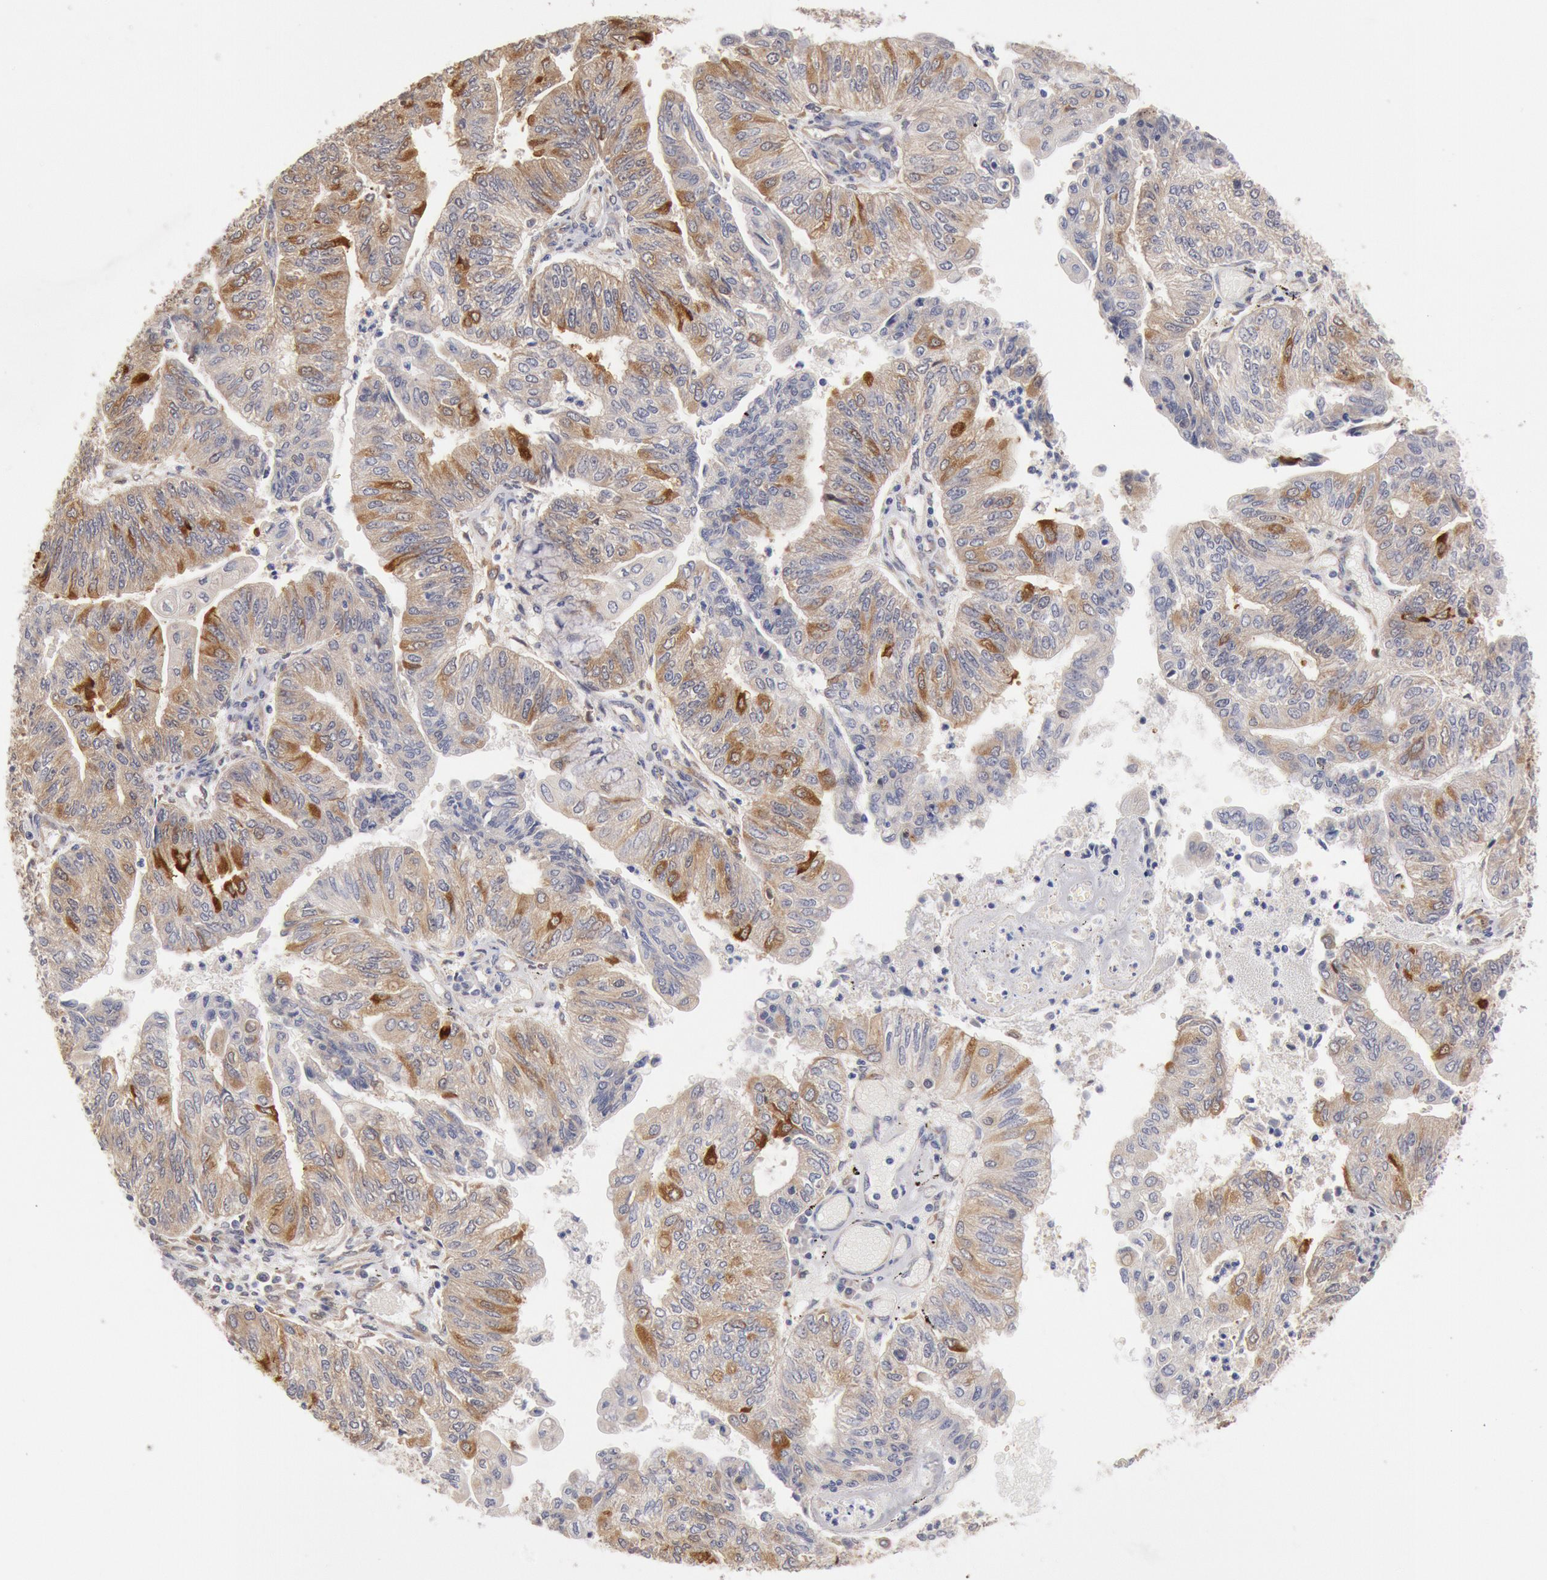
{"staining": {"intensity": "moderate", "quantity": "25%-75%", "location": "cytoplasmic/membranous"}, "tissue": "endometrial cancer", "cell_type": "Tumor cells", "image_type": "cancer", "snomed": [{"axis": "morphology", "description": "Adenocarcinoma, NOS"}, {"axis": "topography", "description": "Endometrium"}], "caption": "Tumor cells demonstrate moderate cytoplasmic/membranous expression in approximately 25%-75% of cells in endometrial adenocarcinoma.", "gene": "DNAJA1", "patient": {"sex": "female", "age": 59}}